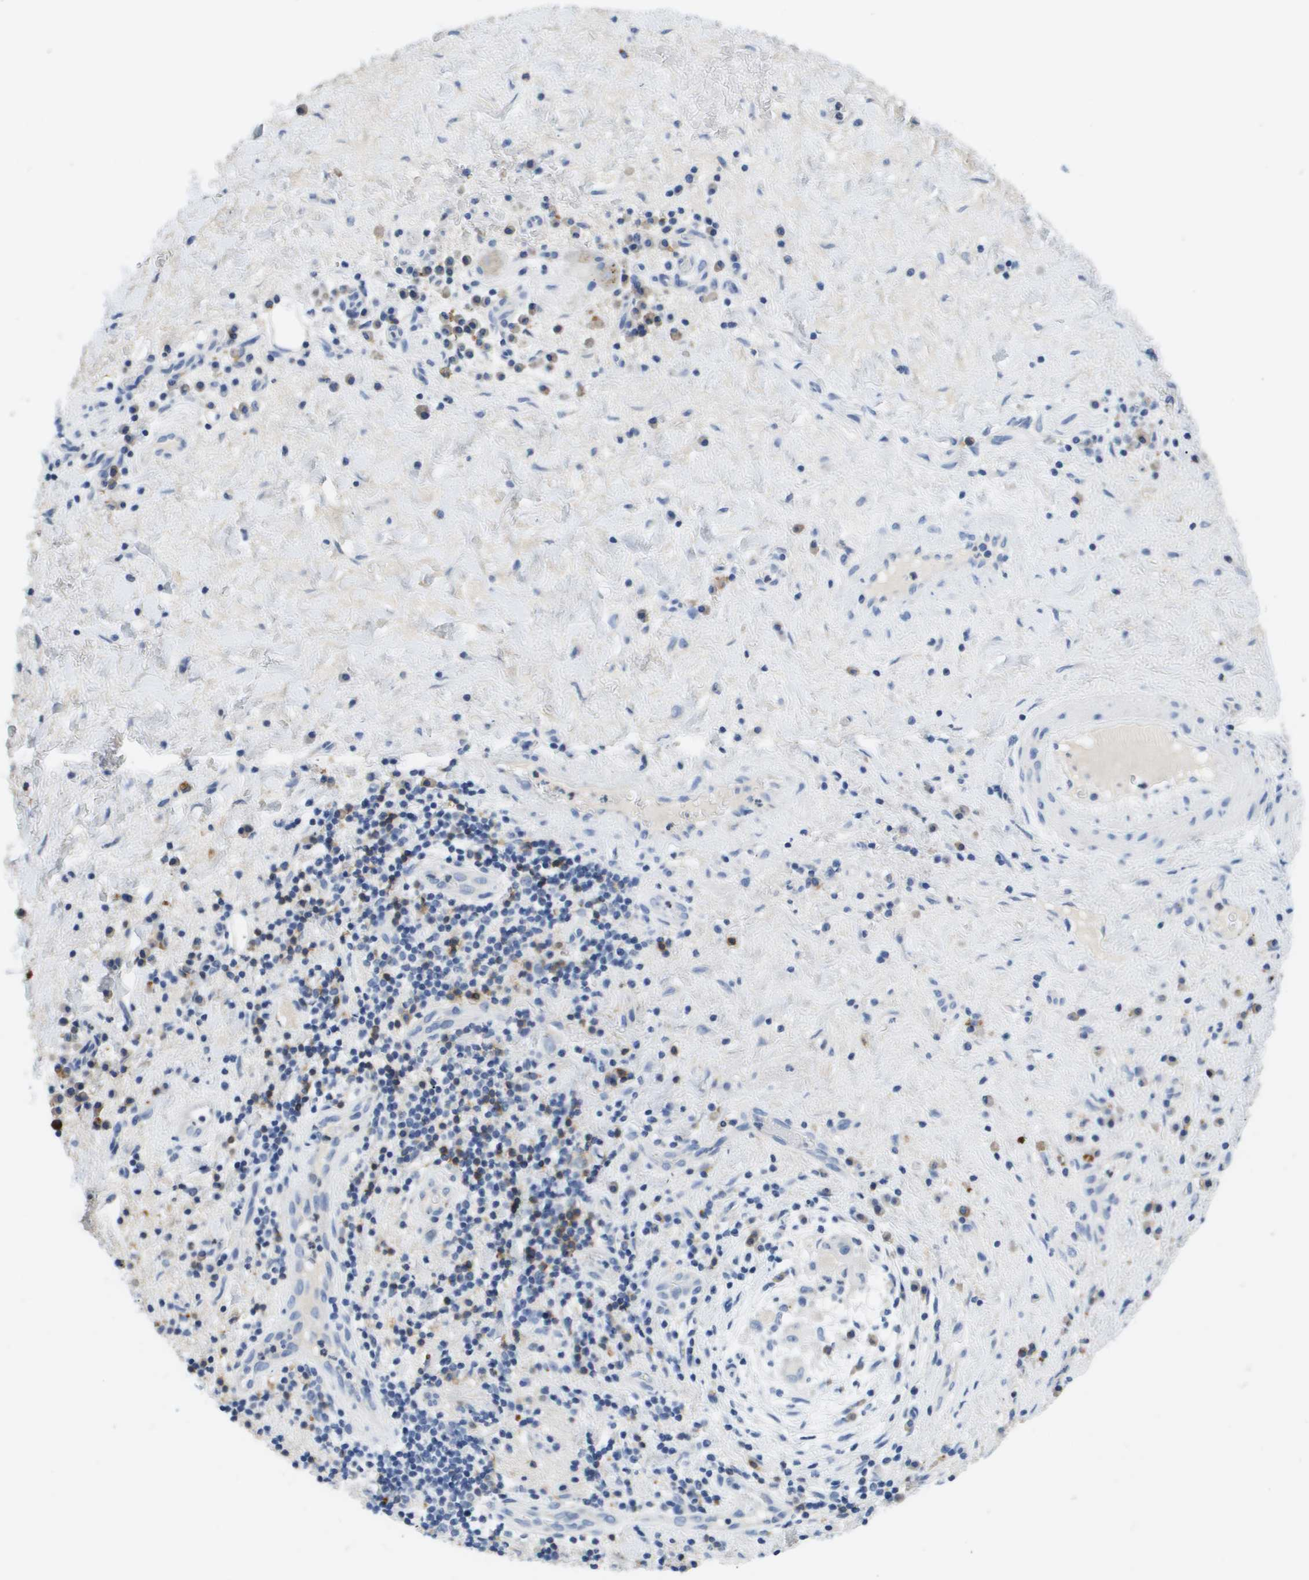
{"staining": {"intensity": "negative", "quantity": "none", "location": "none"}, "tissue": "liver cancer", "cell_type": "Tumor cells", "image_type": "cancer", "snomed": [{"axis": "morphology", "description": "Cholangiocarcinoma"}, {"axis": "topography", "description": "Liver"}], "caption": "A histopathology image of liver cancer (cholangiocarcinoma) stained for a protein displays no brown staining in tumor cells.", "gene": "MS4A1", "patient": {"sex": "female", "age": 38}}